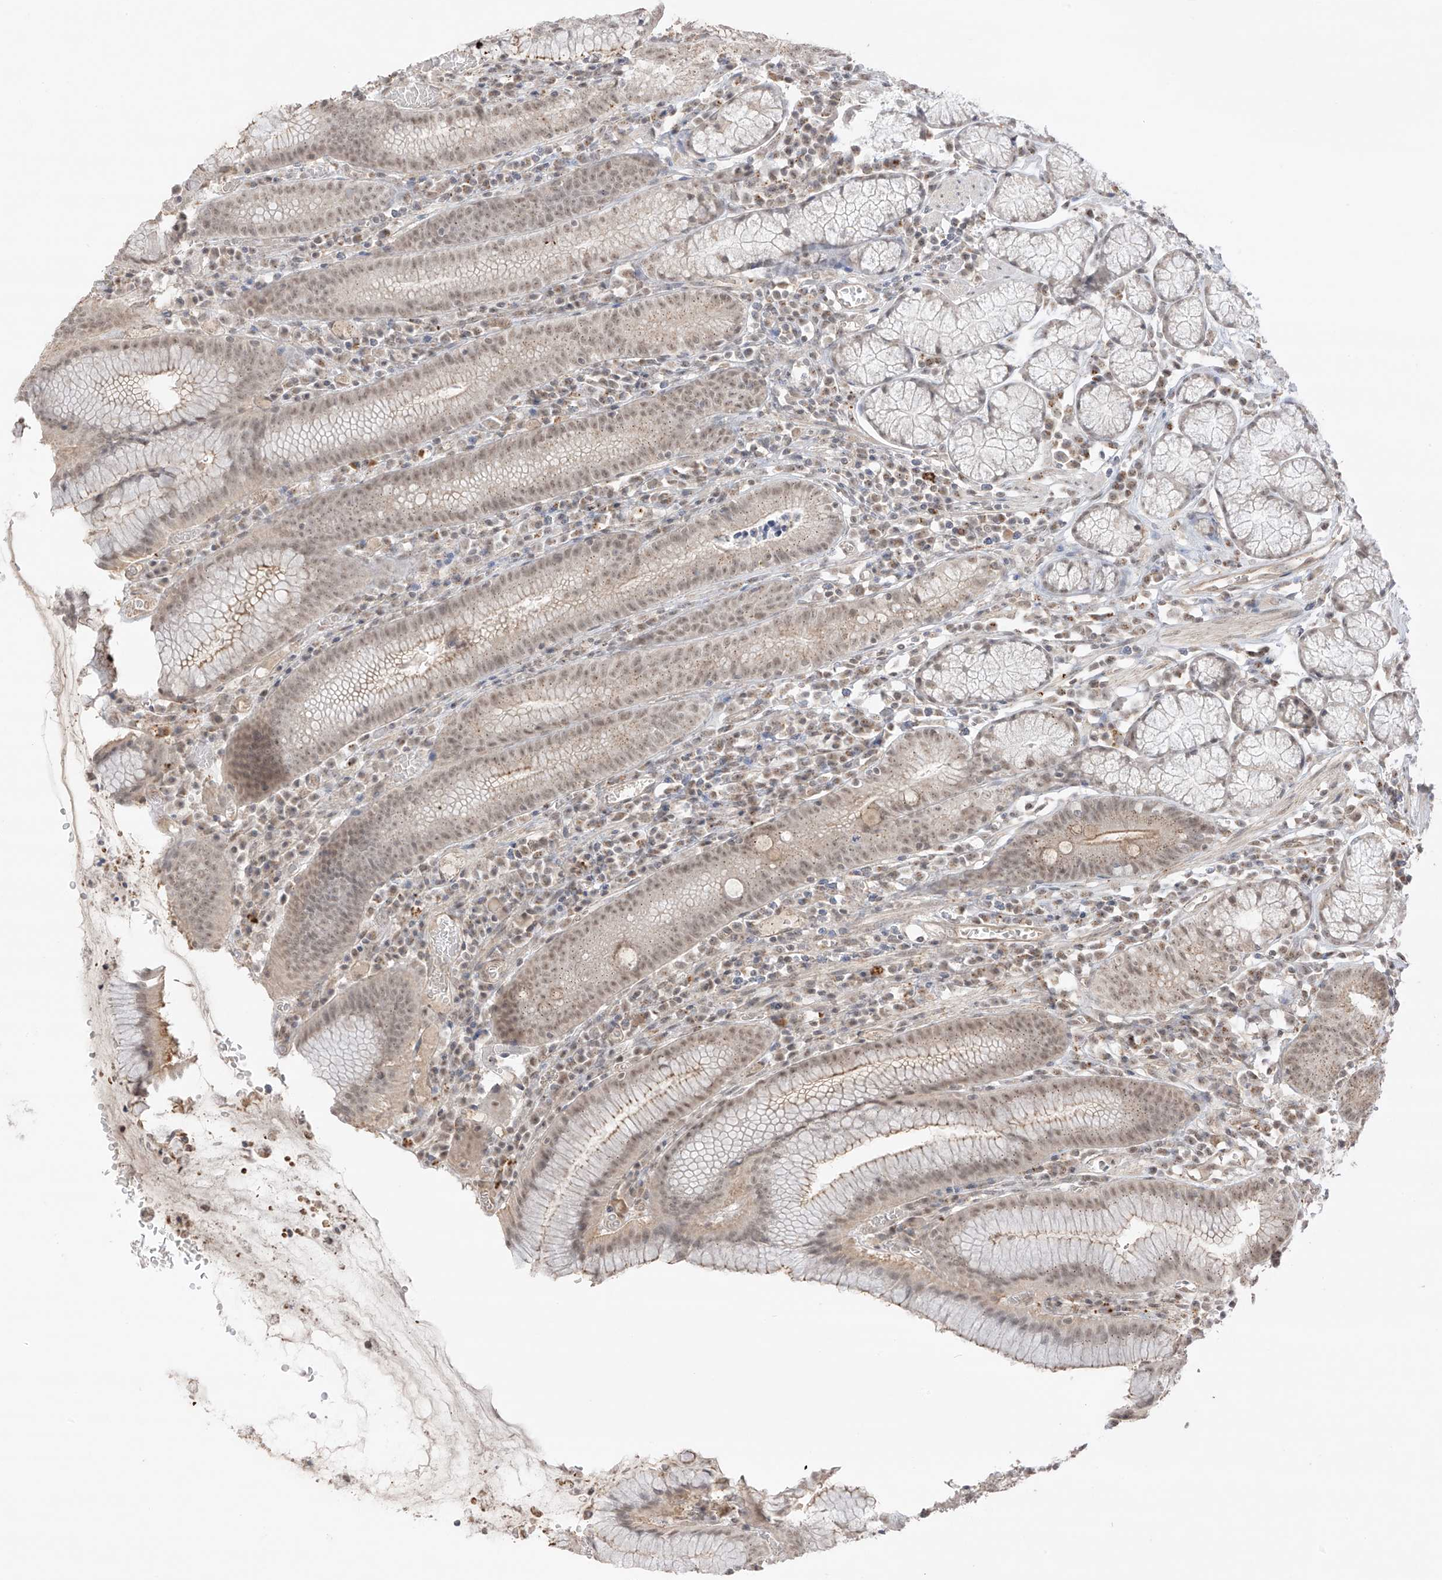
{"staining": {"intensity": "weak", "quantity": "25%-75%", "location": "cytoplasmic/membranous,nuclear"}, "tissue": "stomach", "cell_type": "Glandular cells", "image_type": "normal", "snomed": [{"axis": "morphology", "description": "Normal tissue, NOS"}, {"axis": "topography", "description": "Stomach"}], "caption": "Glandular cells demonstrate low levels of weak cytoplasmic/membranous,nuclear expression in about 25%-75% of cells in normal human stomach.", "gene": "N4BP3", "patient": {"sex": "male", "age": 55}}